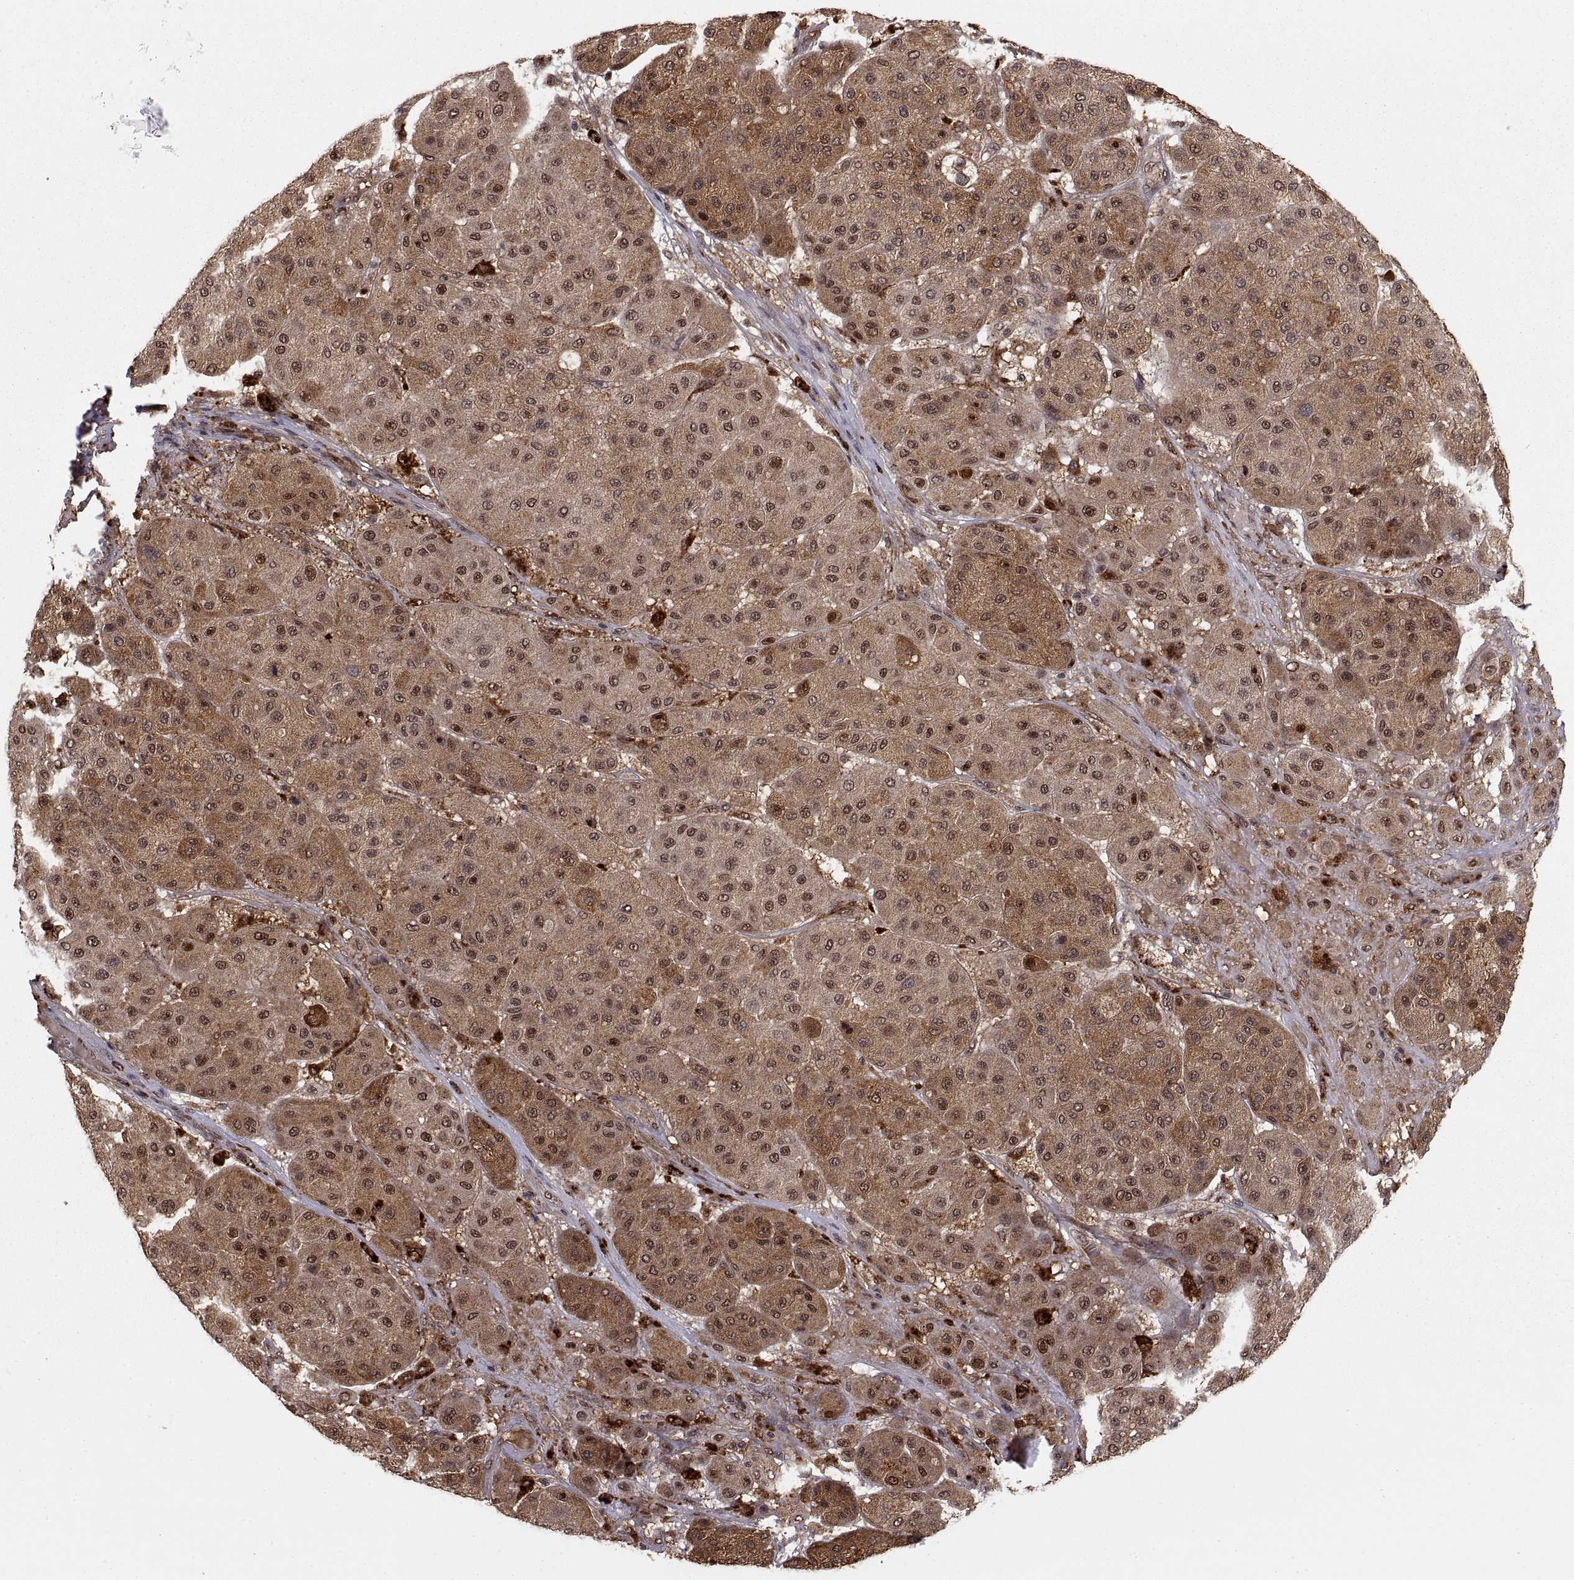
{"staining": {"intensity": "moderate", "quantity": ">75%", "location": "cytoplasmic/membranous,nuclear"}, "tissue": "melanoma", "cell_type": "Tumor cells", "image_type": "cancer", "snomed": [{"axis": "morphology", "description": "Malignant melanoma, Metastatic site"}, {"axis": "topography", "description": "Smooth muscle"}], "caption": "Moderate cytoplasmic/membranous and nuclear staining is present in approximately >75% of tumor cells in melanoma.", "gene": "PSMC2", "patient": {"sex": "male", "age": 41}}